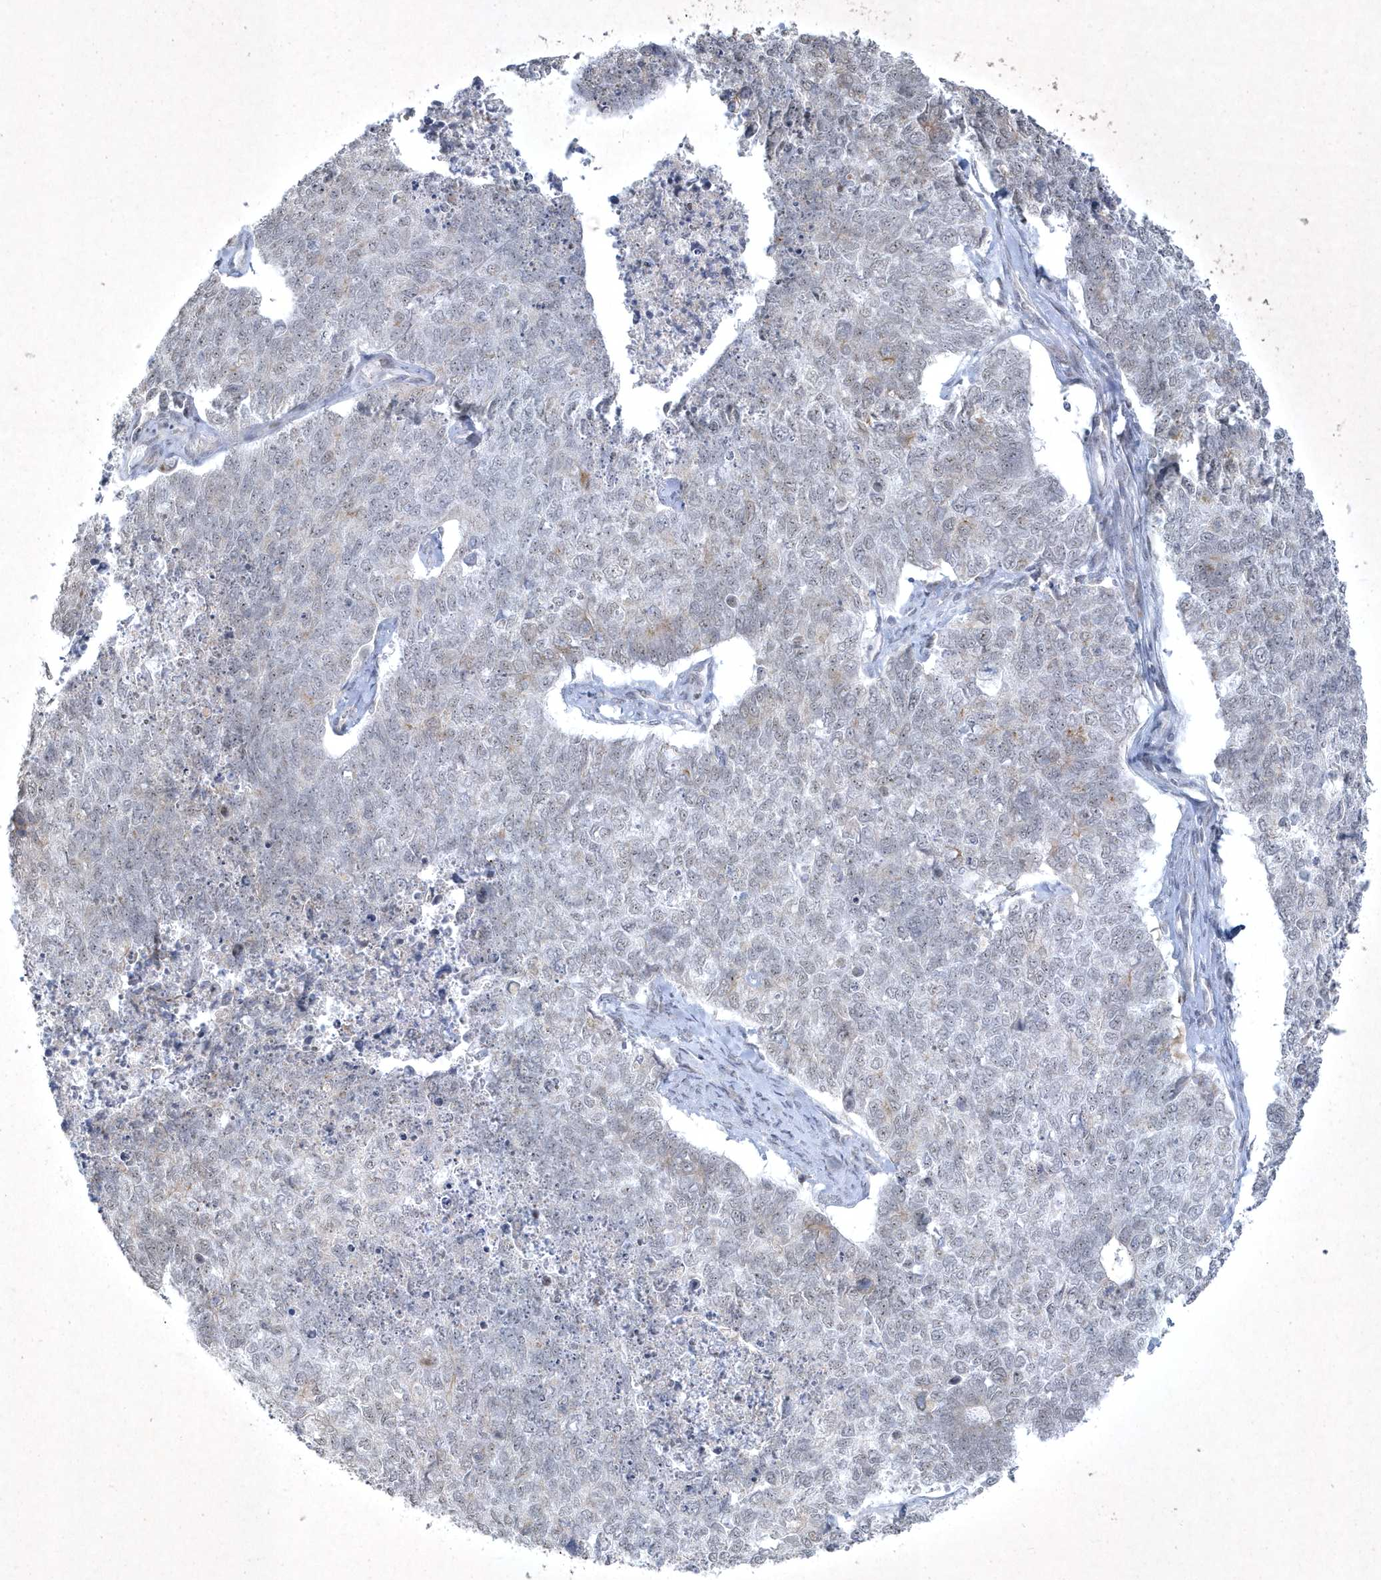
{"staining": {"intensity": "negative", "quantity": "none", "location": "none"}, "tissue": "cervical cancer", "cell_type": "Tumor cells", "image_type": "cancer", "snomed": [{"axis": "morphology", "description": "Squamous cell carcinoma, NOS"}, {"axis": "topography", "description": "Cervix"}], "caption": "DAB immunohistochemical staining of human cervical cancer (squamous cell carcinoma) demonstrates no significant expression in tumor cells.", "gene": "ZBTB9", "patient": {"sex": "female", "age": 63}}